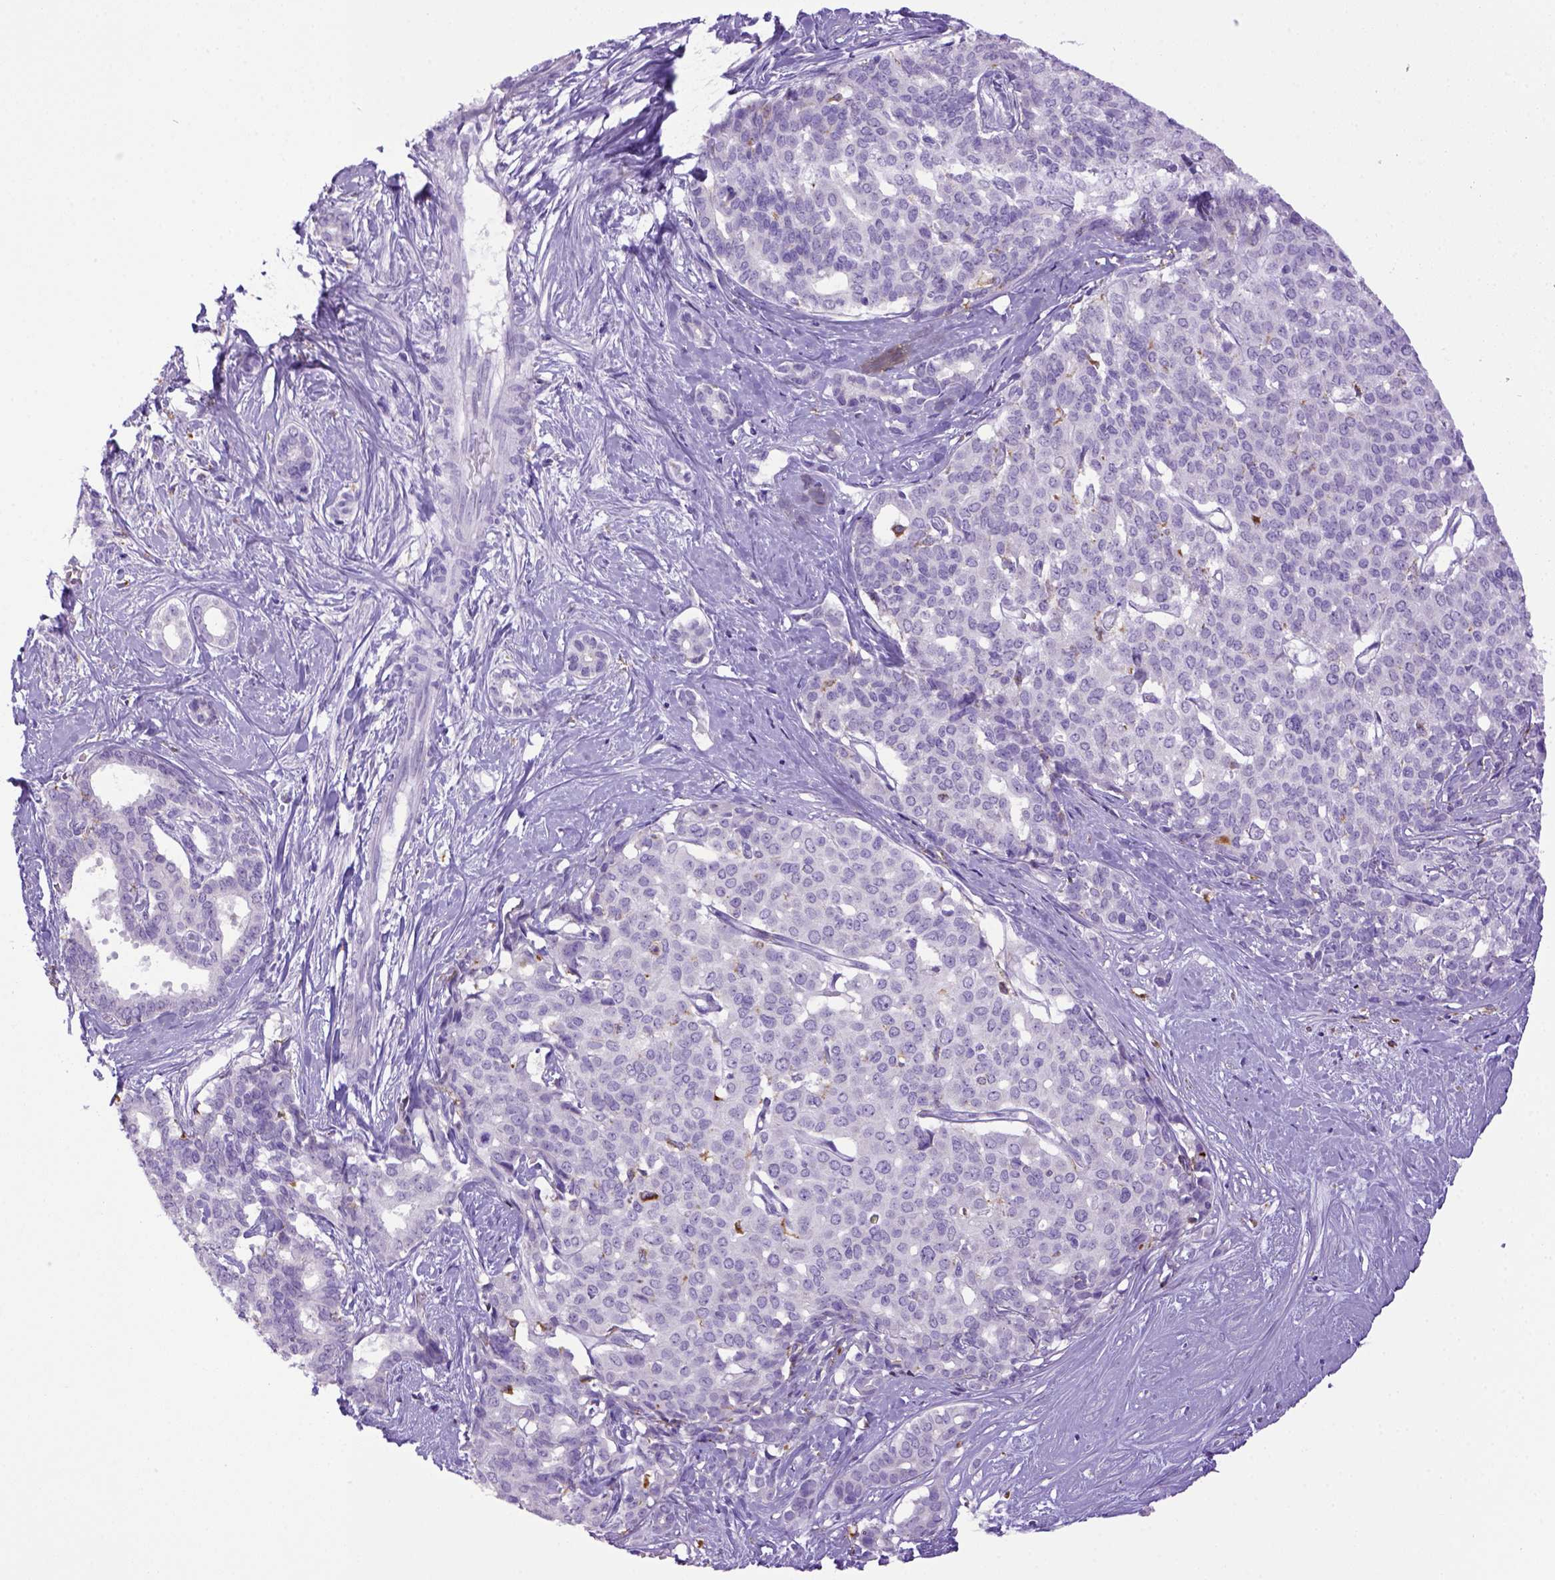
{"staining": {"intensity": "negative", "quantity": "none", "location": "none"}, "tissue": "liver cancer", "cell_type": "Tumor cells", "image_type": "cancer", "snomed": [{"axis": "morphology", "description": "Cholangiocarcinoma"}, {"axis": "topography", "description": "Liver"}], "caption": "Tumor cells are negative for brown protein staining in liver cholangiocarcinoma.", "gene": "CD68", "patient": {"sex": "female", "age": 47}}